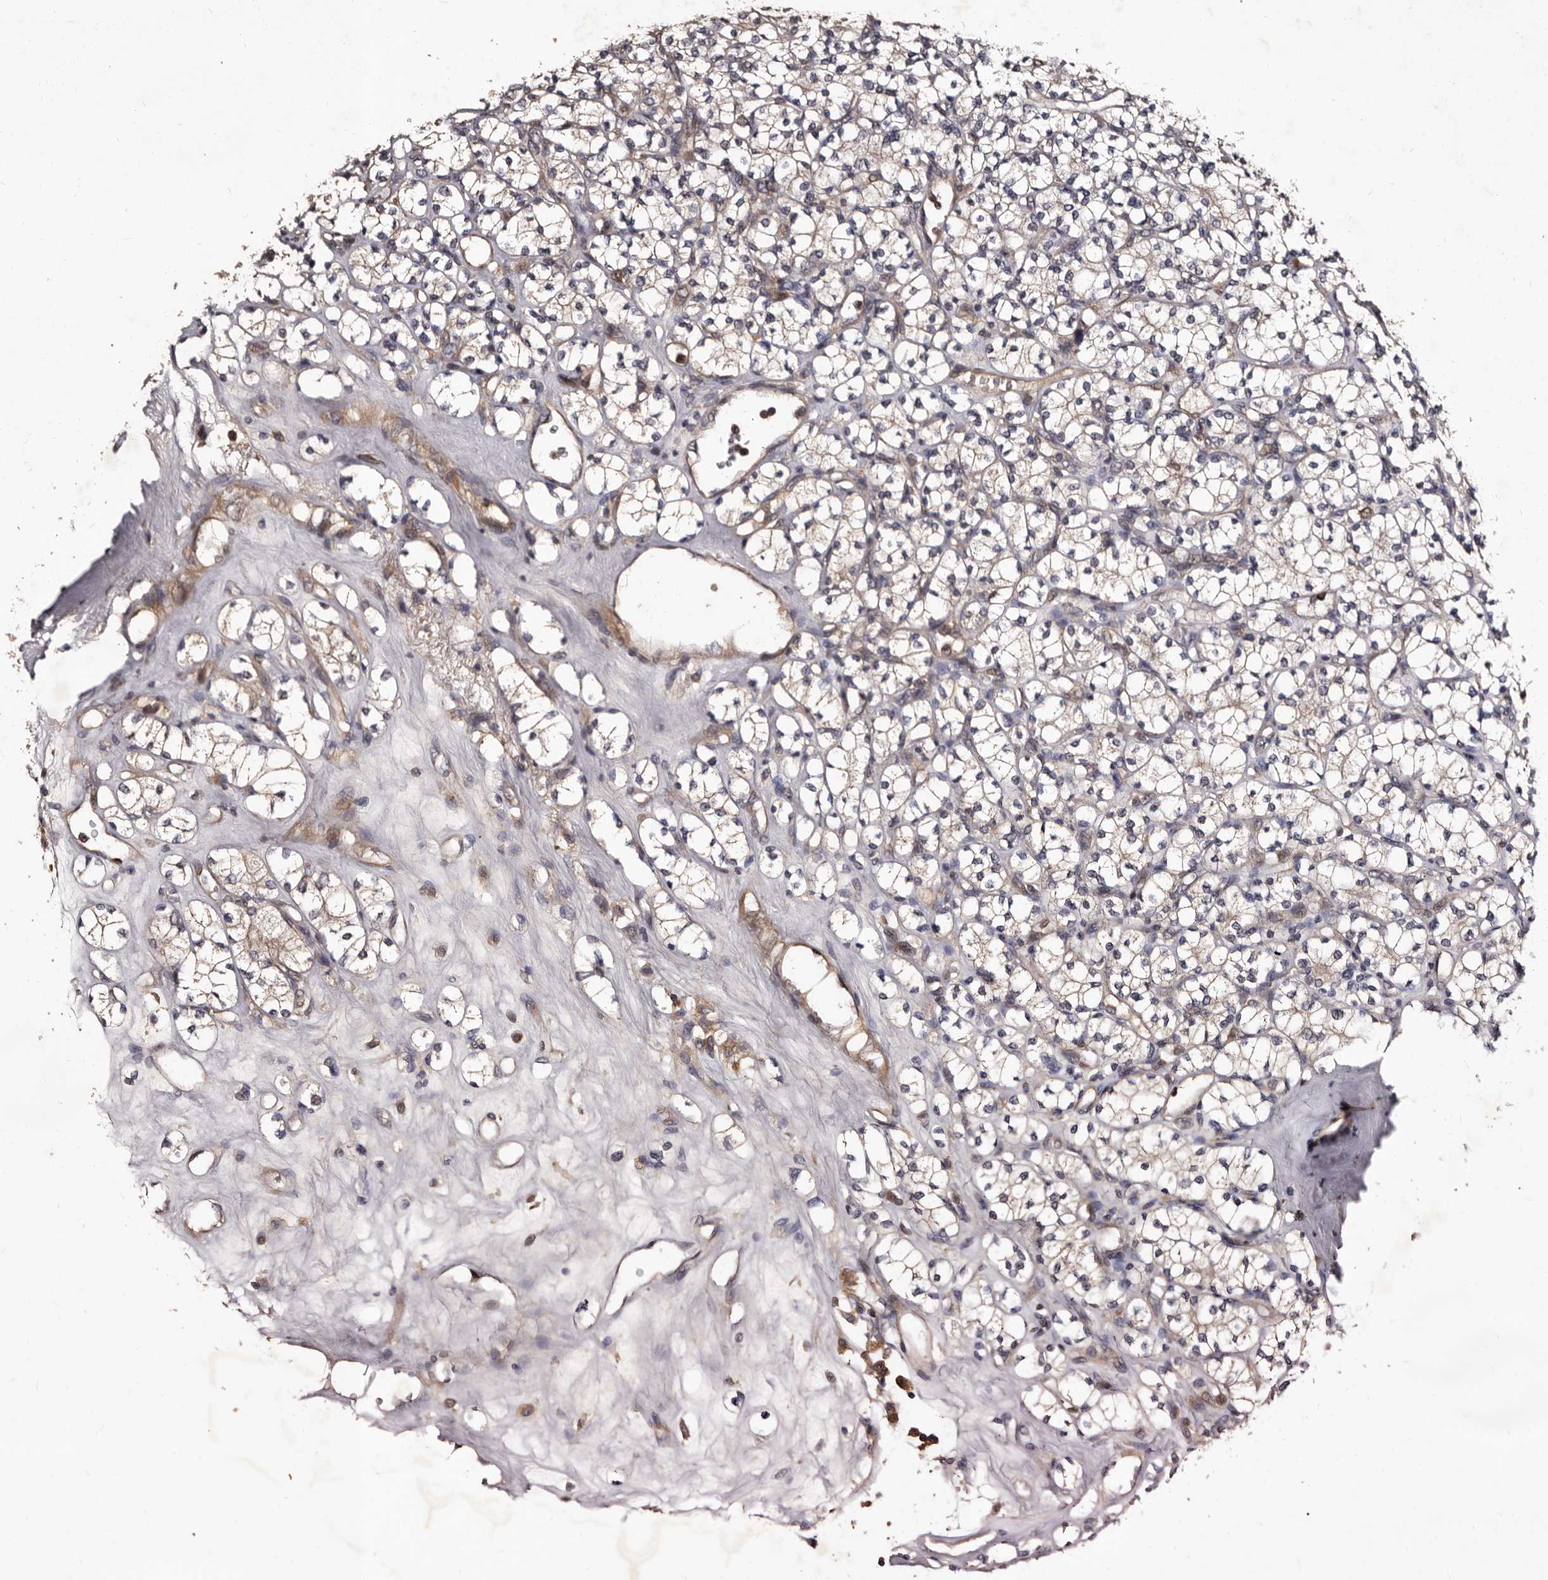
{"staining": {"intensity": "weak", "quantity": "<25%", "location": "cytoplasmic/membranous"}, "tissue": "renal cancer", "cell_type": "Tumor cells", "image_type": "cancer", "snomed": [{"axis": "morphology", "description": "Adenocarcinoma, NOS"}, {"axis": "topography", "description": "Kidney"}], "caption": "Renal cancer was stained to show a protein in brown. There is no significant staining in tumor cells. (DAB immunohistochemistry (IHC), high magnification).", "gene": "MKRN3", "patient": {"sex": "male", "age": 77}}